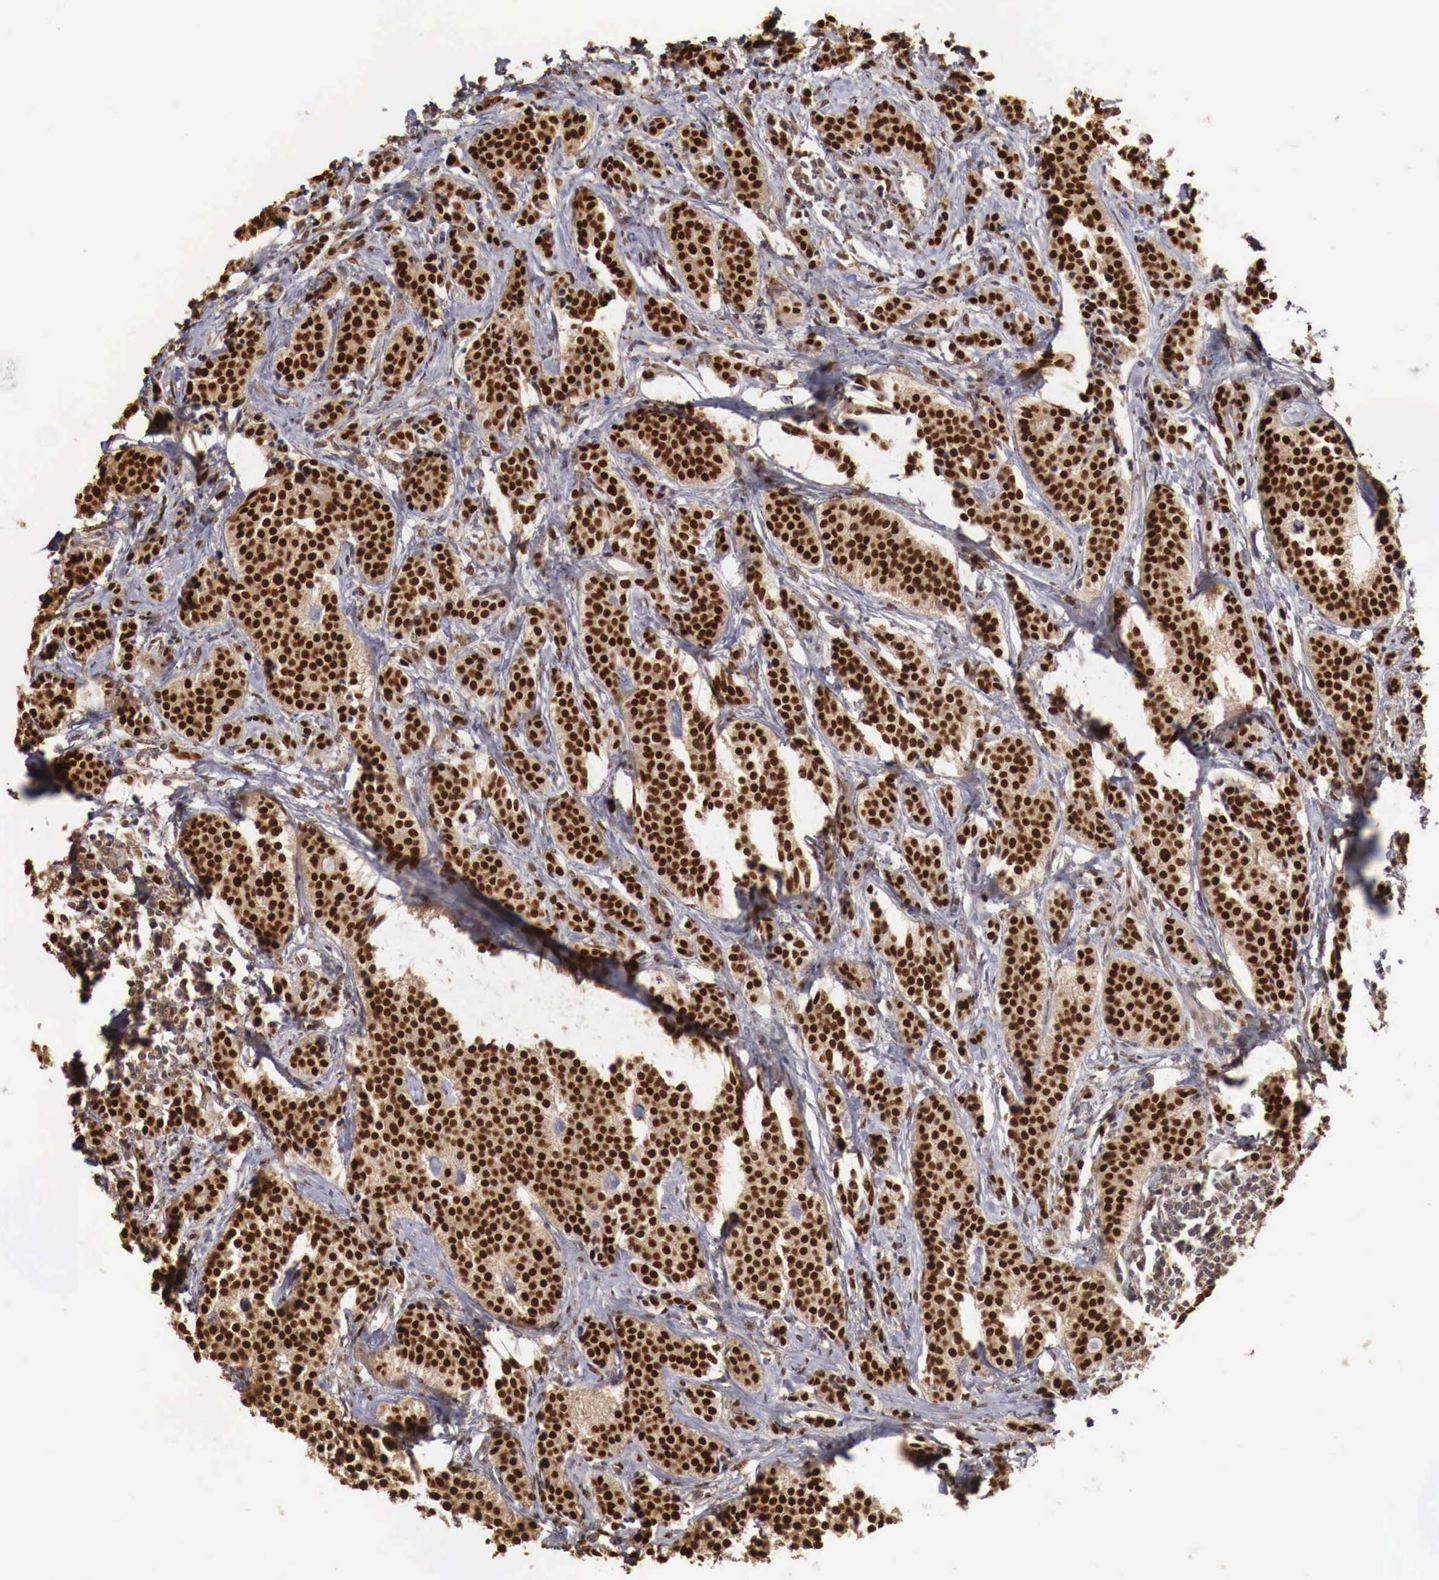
{"staining": {"intensity": "strong", "quantity": ">75%", "location": "cytoplasmic/membranous,nuclear"}, "tissue": "carcinoid", "cell_type": "Tumor cells", "image_type": "cancer", "snomed": [{"axis": "morphology", "description": "Carcinoid, malignant, NOS"}, {"axis": "topography", "description": "Small intestine"}], "caption": "Carcinoid was stained to show a protein in brown. There is high levels of strong cytoplasmic/membranous and nuclear expression in approximately >75% of tumor cells.", "gene": "KHDRBS2", "patient": {"sex": "male", "age": 63}}